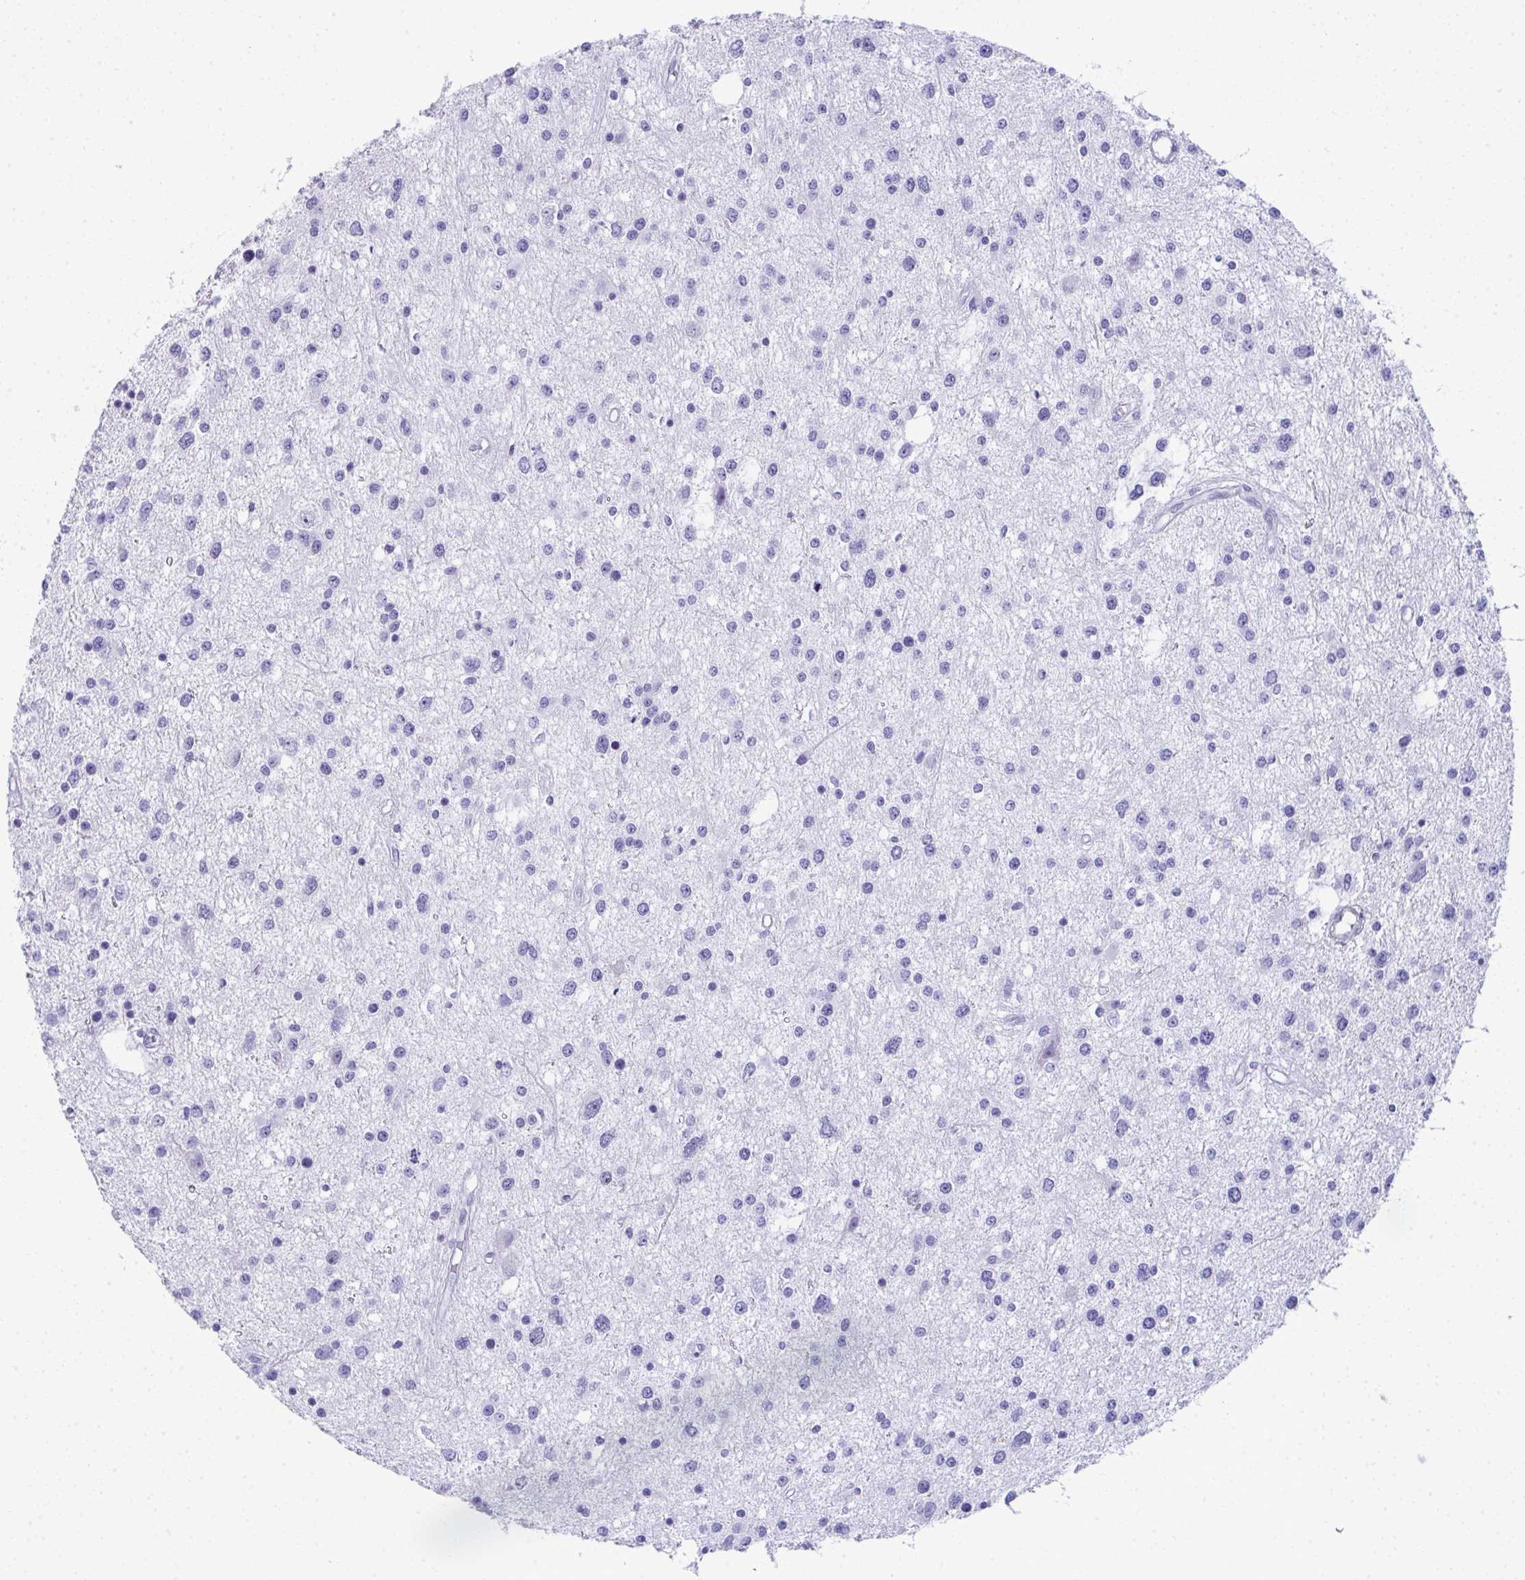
{"staining": {"intensity": "negative", "quantity": "none", "location": "none"}, "tissue": "glioma", "cell_type": "Tumor cells", "image_type": "cancer", "snomed": [{"axis": "morphology", "description": "Glioma, malignant, High grade"}, {"axis": "topography", "description": "Brain"}], "caption": "Image shows no protein staining in tumor cells of glioma tissue.", "gene": "PUS7L", "patient": {"sex": "male", "age": 54}}